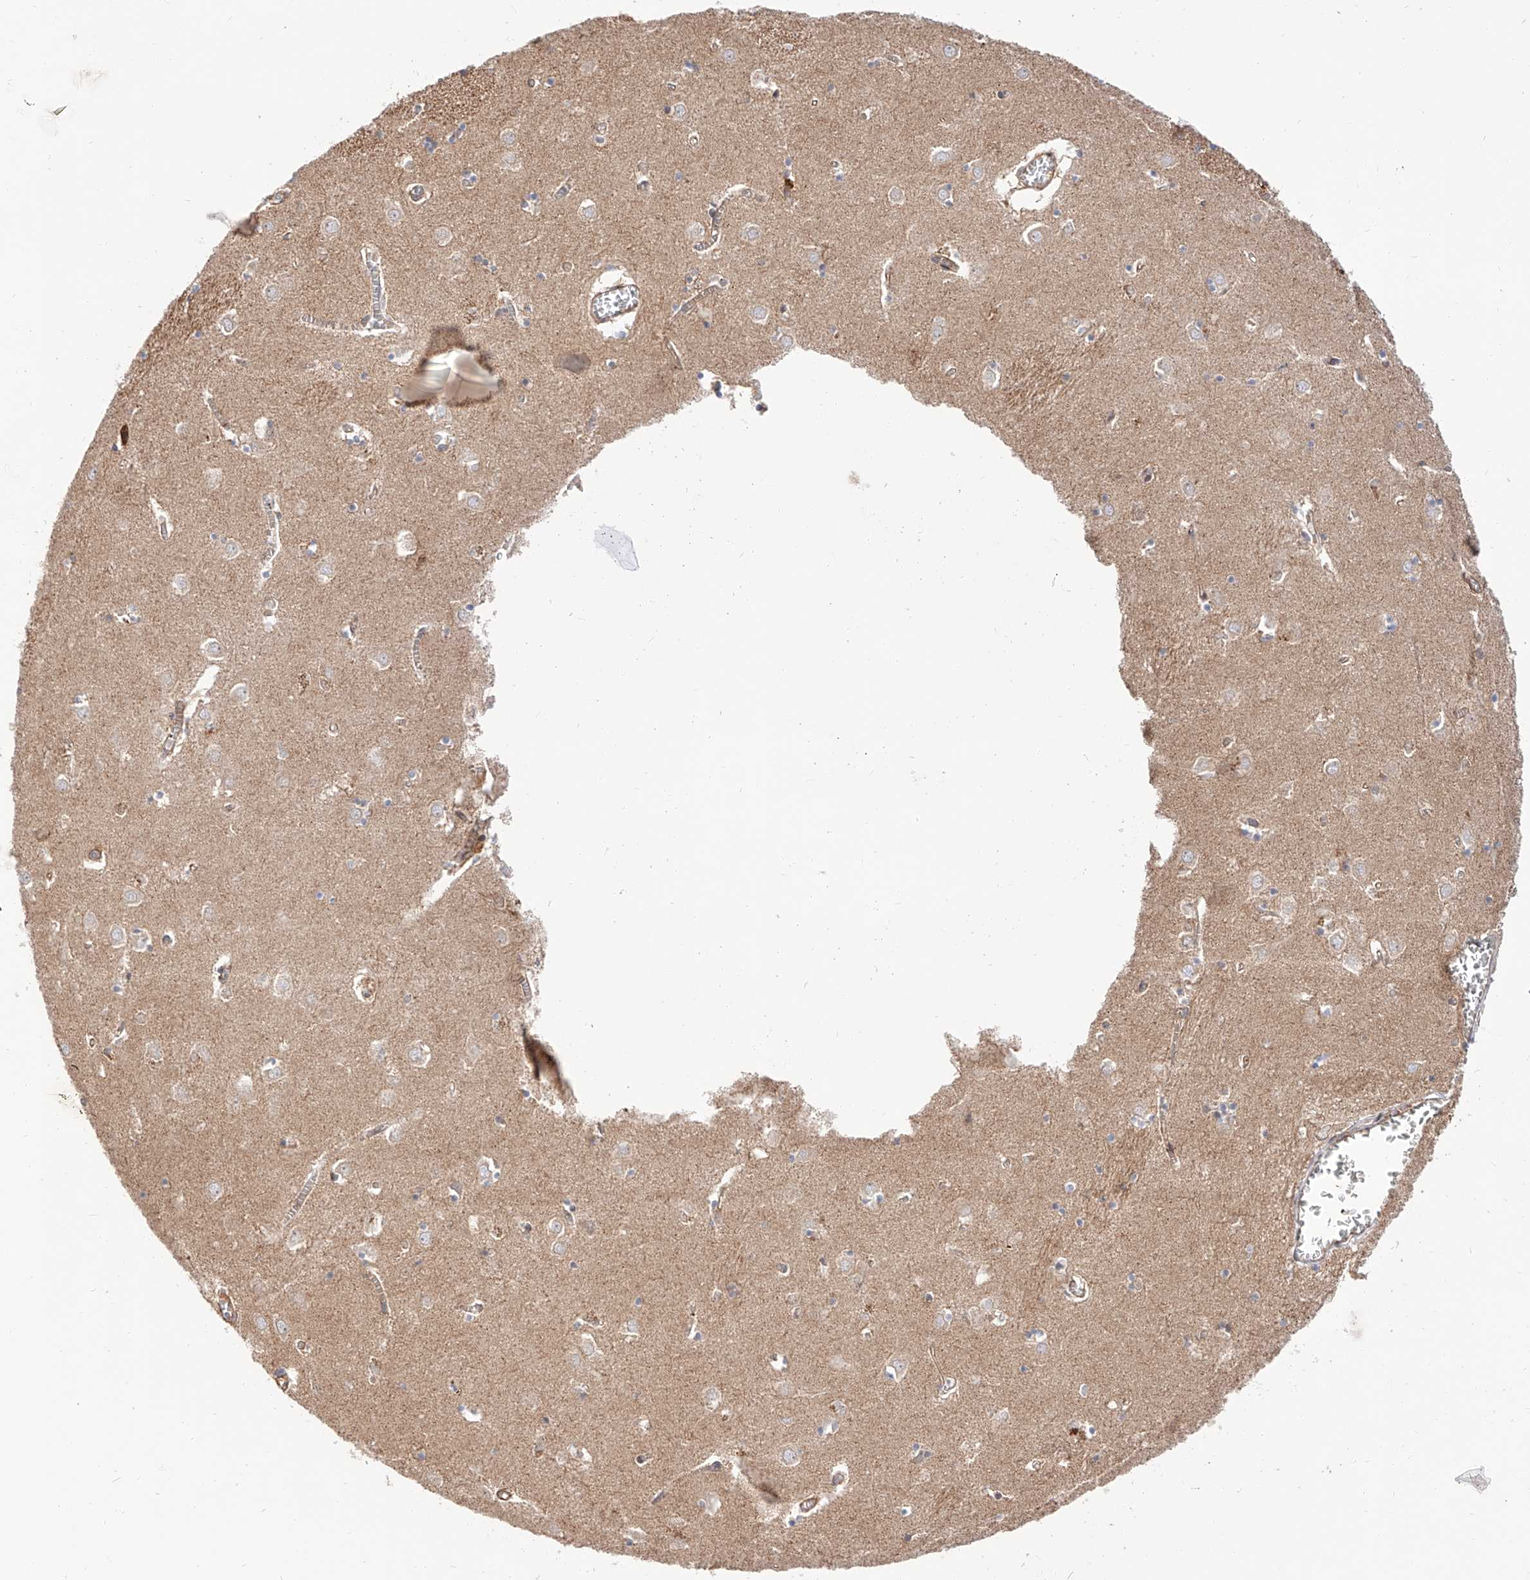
{"staining": {"intensity": "moderate", "quantity": "25%-75%", "location": "cytoplasmic/membranous"}, "tissue": "caudate", "cell_type": "Glial cells", "image_type": "normal", "snomed": [{"axis": "morphology", "description": "Normal tissue, NOS"}, {"axis": "topography", "description": "Lateral ventricle wall"}], "caption": "Immunohistochemistry (DAB) staining of normal human caudate shows moderate cytoplasmic/membranous protein positivity in about 25%-75% of glial cells.", "gene": "ISCA2", "patient": {"sex": "male", "age": 70}}